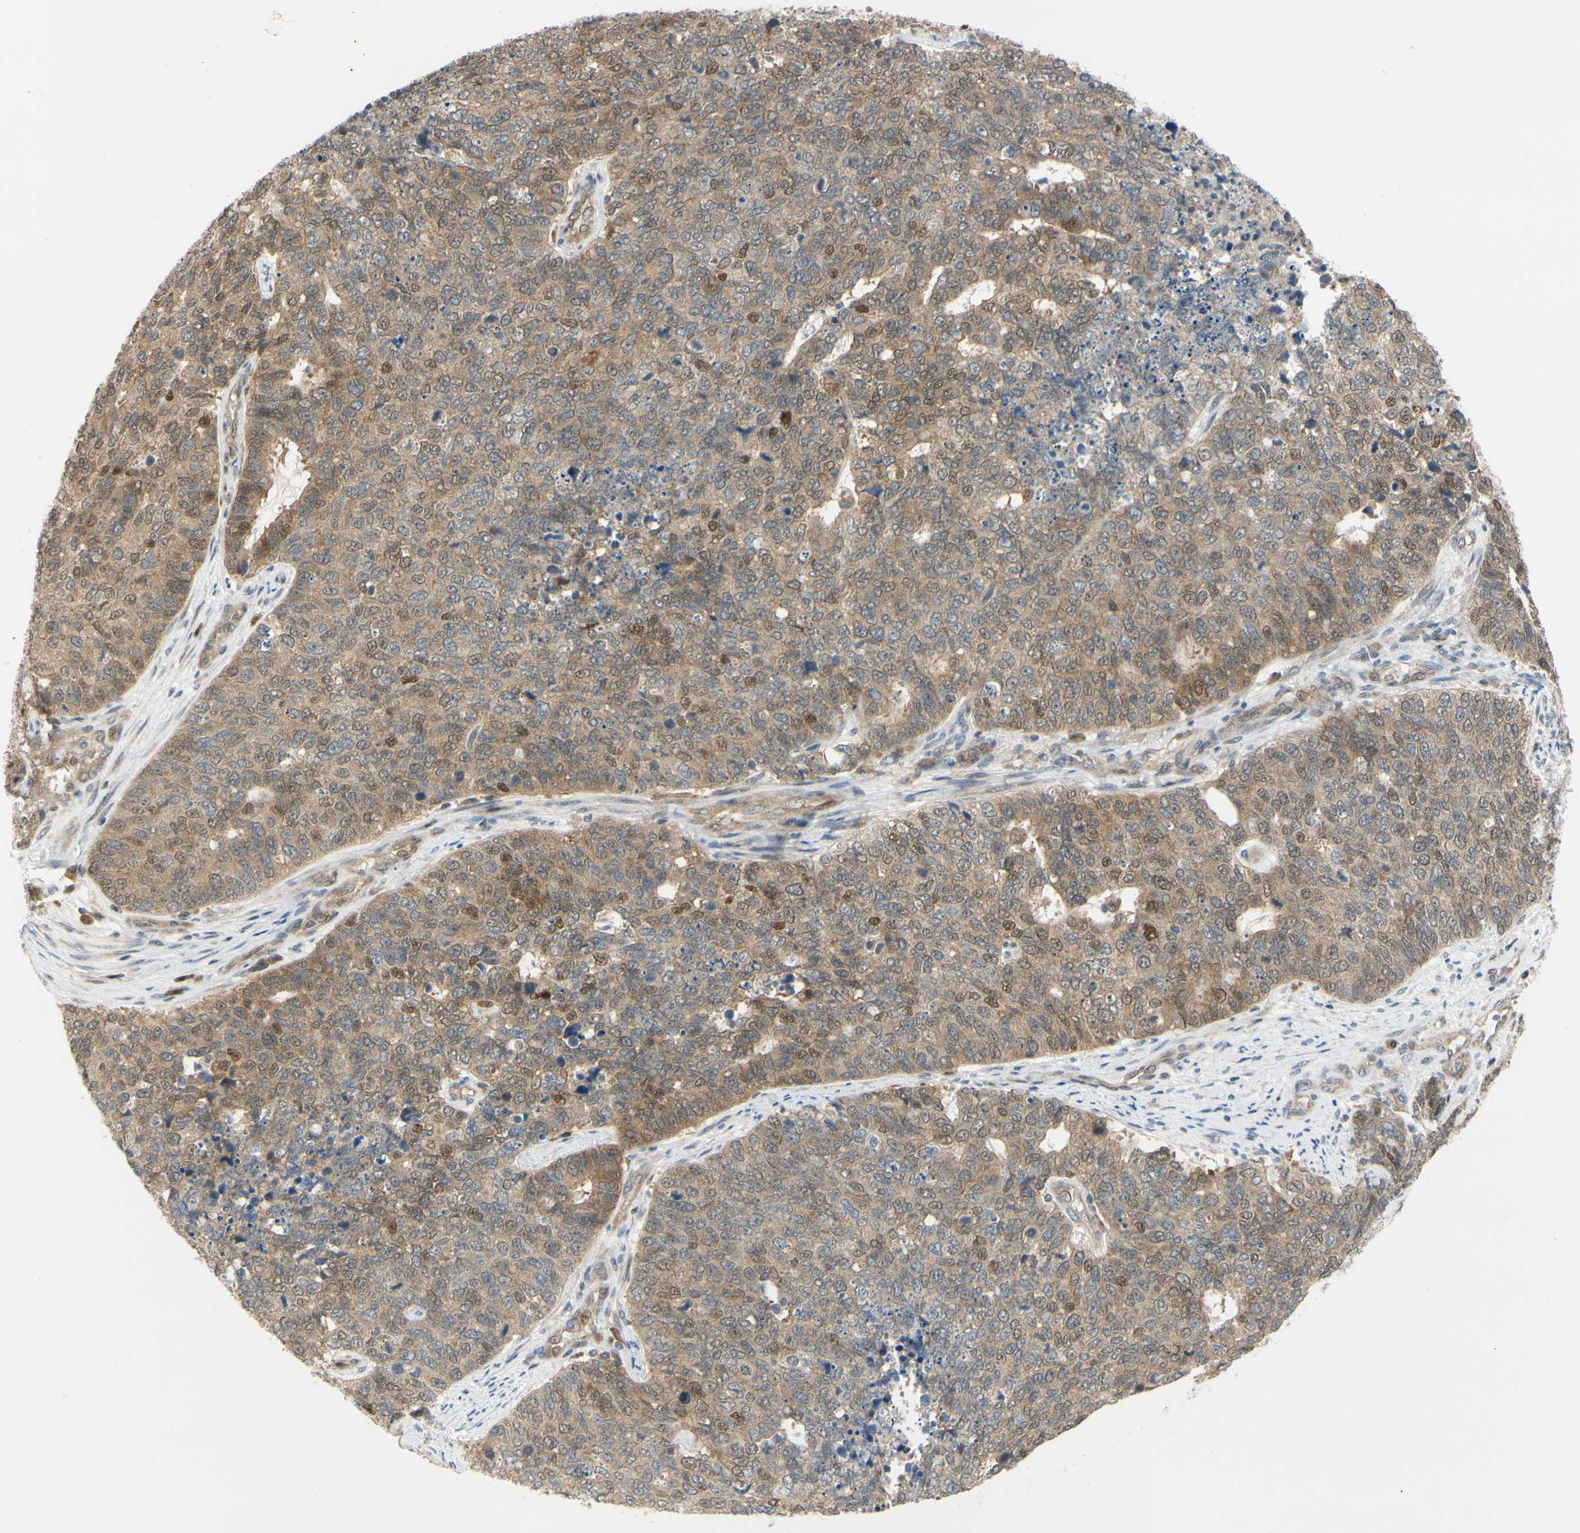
{"staining": {"intensity": "moderate", "quantity": ">75%", "location": "cytoplasmic/membranous"}, "tissue": "cervical cancer", "cell_type": "Tumor cells", "image_type": "cancer", "snomed": [{"axis": "morphology", "description": "Squamous cell carcinoma, NOS"}, {"axis": "topography", "description": "Cervix"}], "caption": "IHC staining of cervical cancer (squamous cell carcinoma), which demonstrates medium levels of moderate cytoplasmic/membranous positivity in about >75% of tumor cells indicating moderate cytoplasmic/membranous protein staining. The staining was performed using DAB (3,3'-diaminobenzidine) (brown) for protein detection and nuclei were counterstained in hematoxylin (blue).", "gene": "CDK5", "patient": {"sex": "female", "age": 63}}